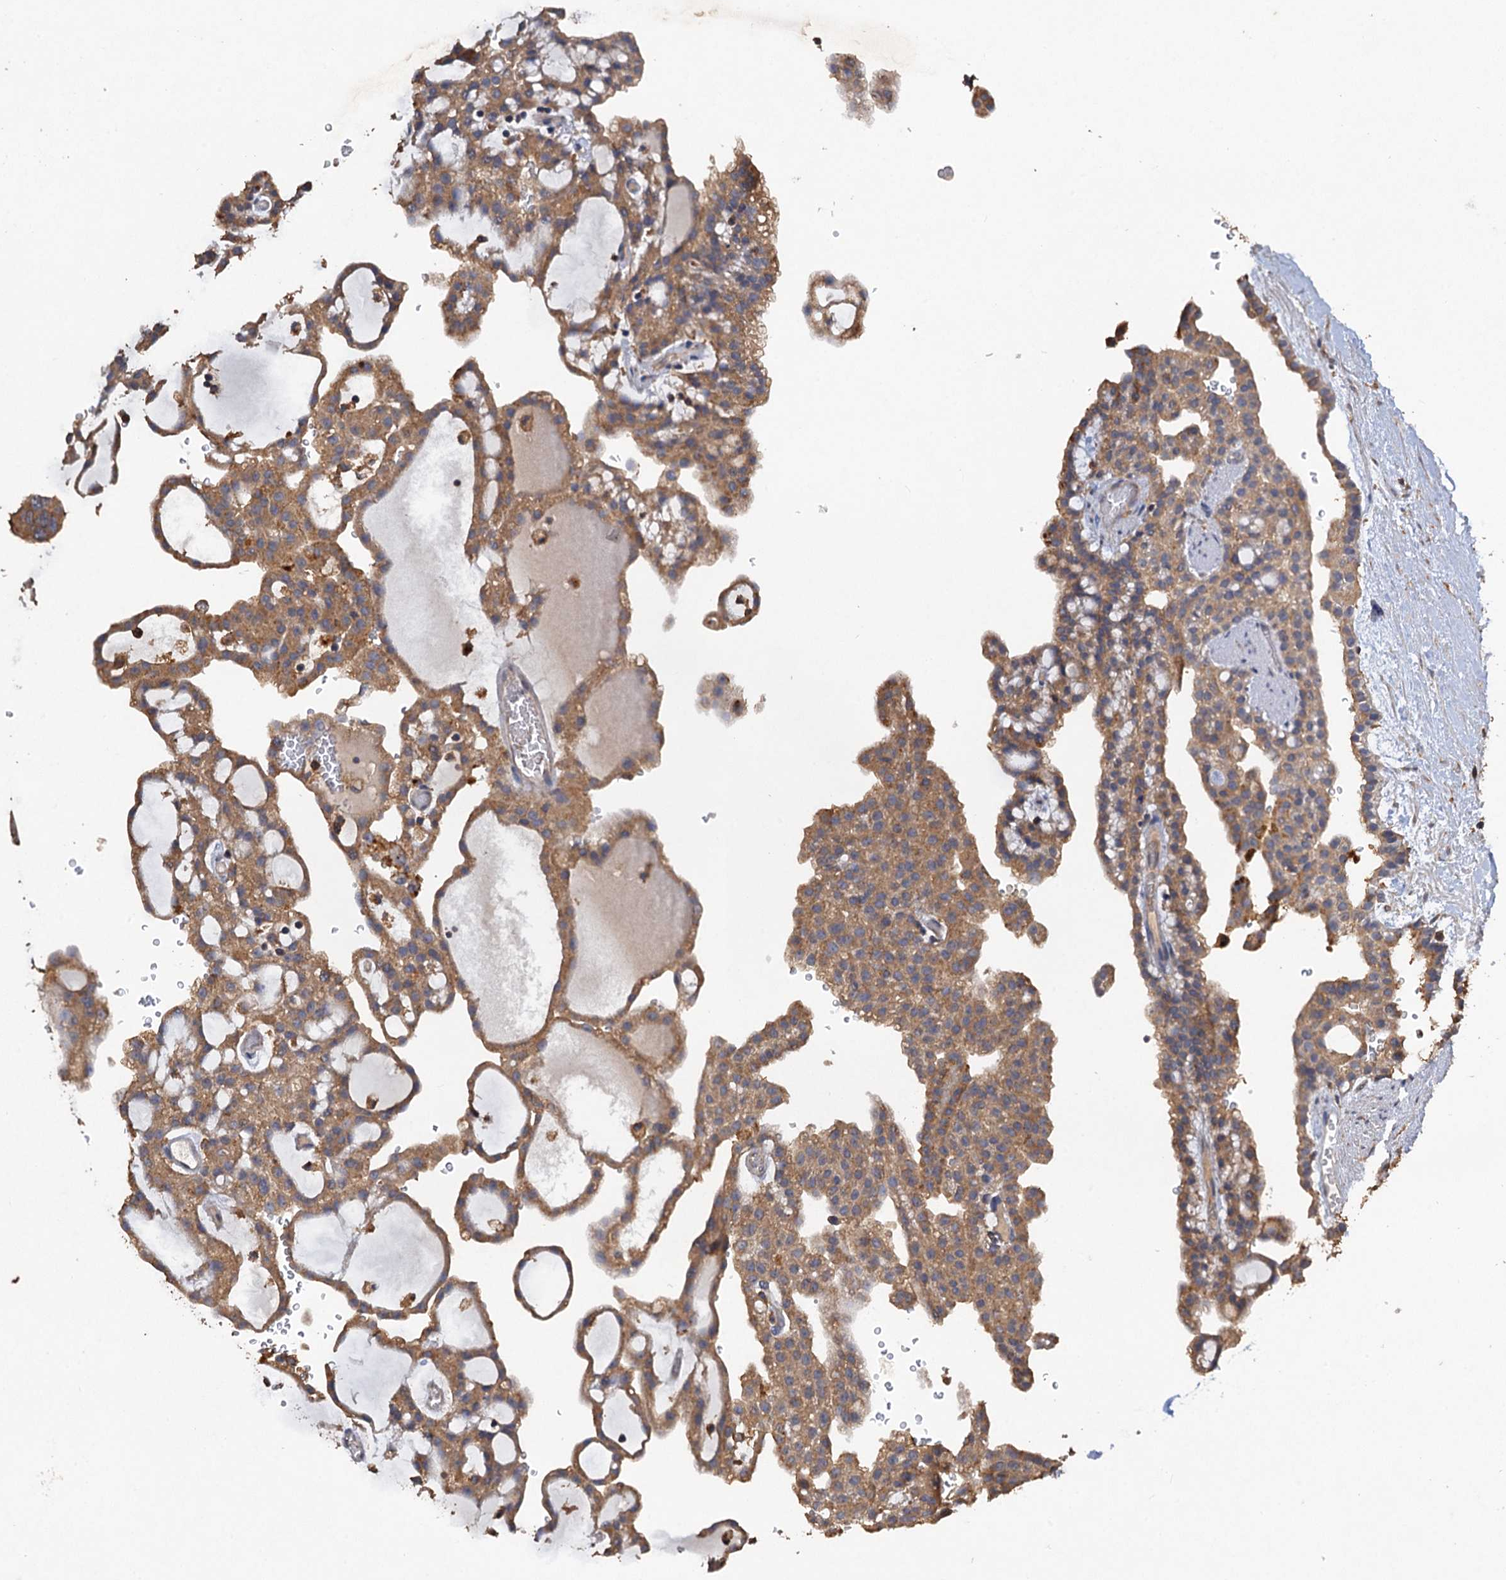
{"staining": {"intensity": "moderate", "quantity": ">75%", "location": "cytoplasmic/membranous"}, "tissue": "renal cancer", "cell_type": "Tumor cells", "image_type": "cancer", "snomed": [{"axis": "morphology", "description": "Adenocarcinoma, NOS"}, {"axis": "topography", "description": "Kidney"}], "caption": "Immunohistochemistry (IHC) of renal cancer displays medium levels of moderate cytoplasmic/membranous positivity in about >75% of tumor cells.", "gene": "SCUBE3", "patient": {"sex": "male", "age": 63}}